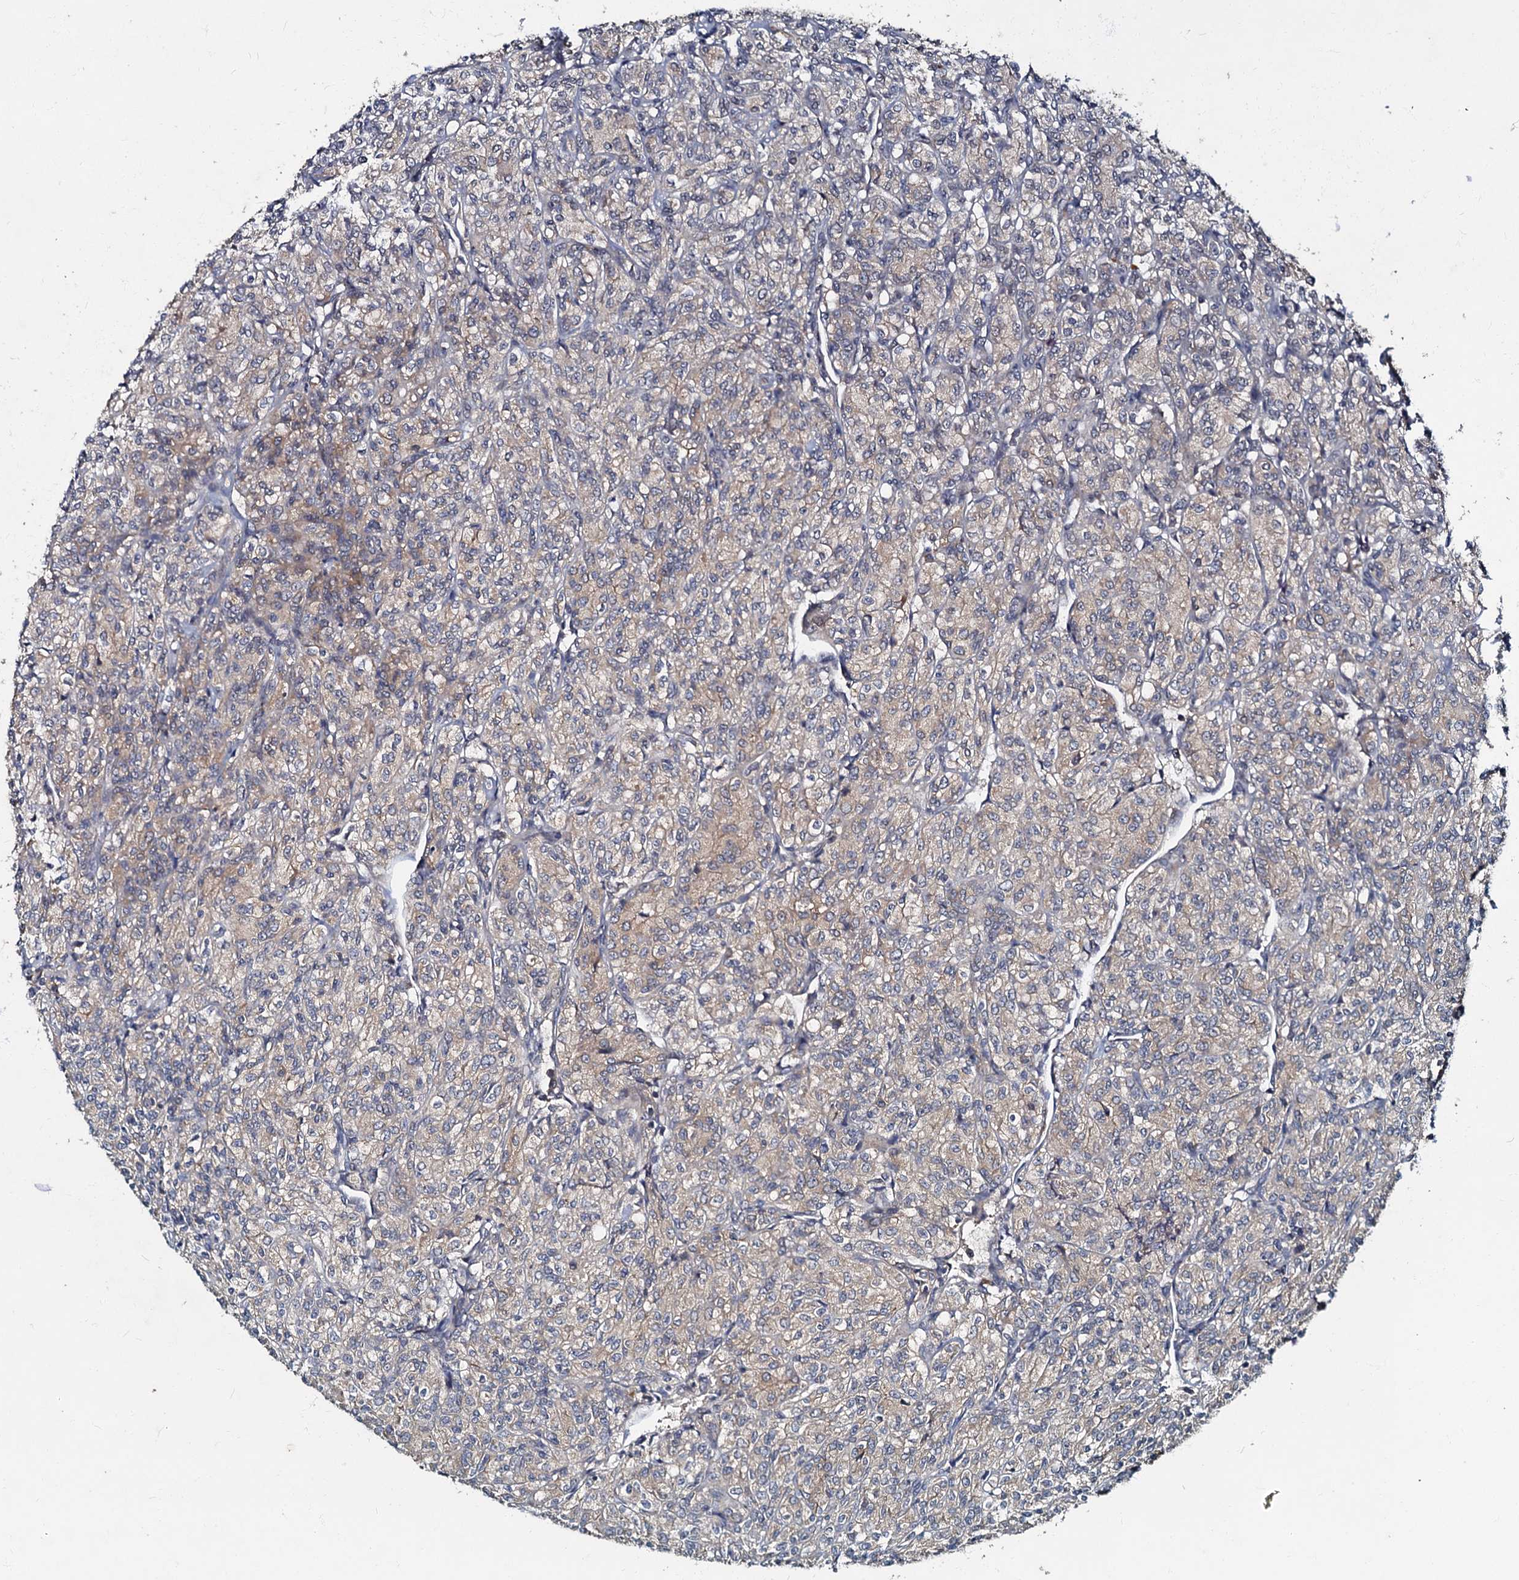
{"staining": {"intensity": "weak", "quantity": "<25%", "location": "cytoplasmic/membranous"}, "tissue": "renal cancer", "cell_type": "Tumor cells", "image_type": "cancer", "snomed": [{"axis": "morphology", "description": "Adenocarcinoma, NOS"}, {"axis": "topography", "description": "Kidney"}], "caption": "Tumor cells are negative for brown protein staining in renal cancer. (DAB (3,3'-diaminobenzidine) IHC visualized using brightfield microscopy, high magnification).", "gene": "MANSC4", "patient": {"sex": "male", "age": 77}}